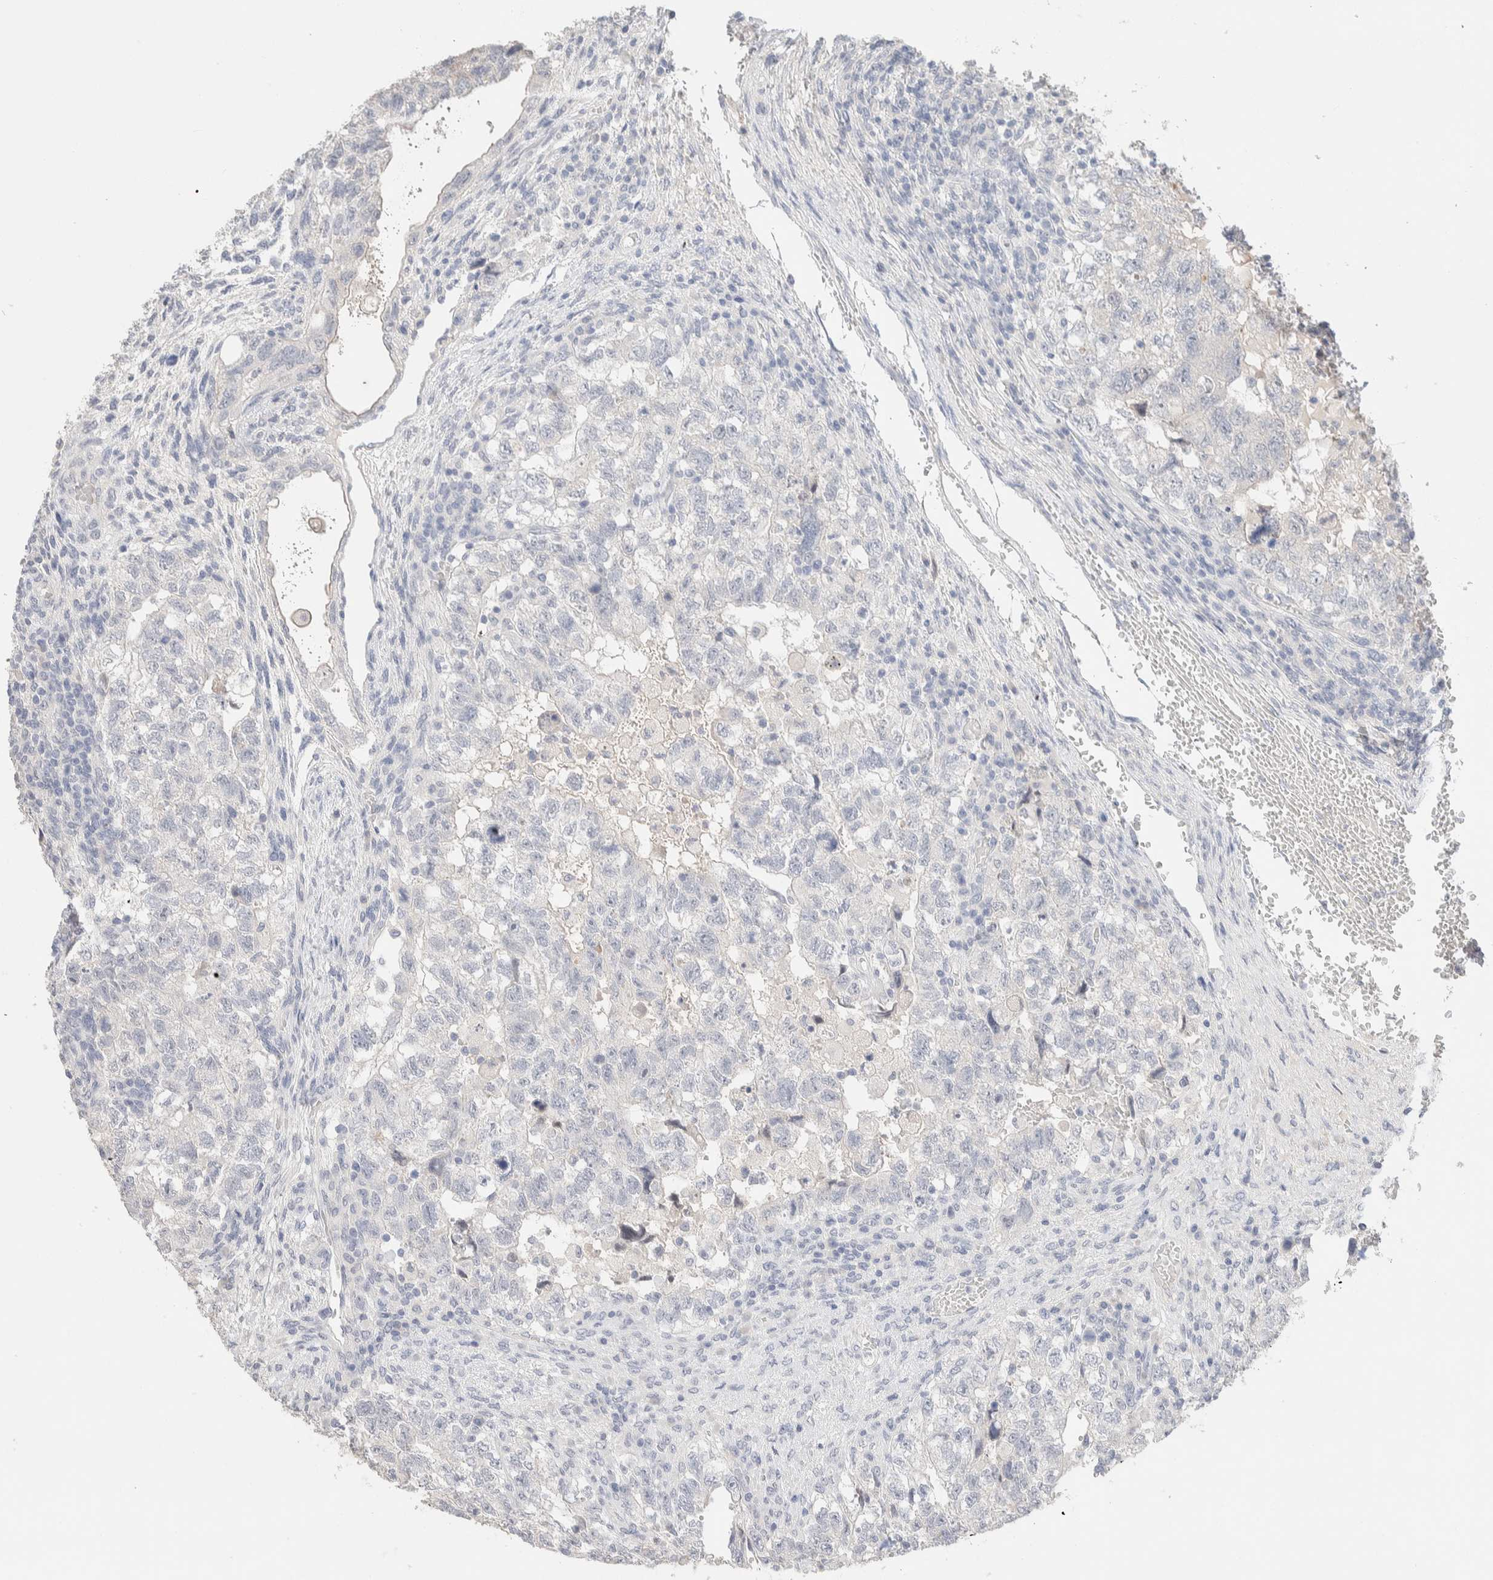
{"staining": {"intensity": "negative", "quantity": "none", "location": "none"}, "tissue": "testis cancer", "cell_type": "Tumor cells", "image_type": "cancer", "snomed": [{"axis": "morphology", "description": "Carcinoma, Embryonal, NOS"}, {"axis": "topography", "description": "Testis"}], "caption": "IHC histopathology image of neoplastic tissue: testis cancer stained with DAB (3,3'-diaminobenzidine) displays no significant protein positivity in tumor cells. Brightfield microscopy of immunohistochemistry stained with DAB (brown) and hematoxylin (blue), captured at high magnification.", "gene": "RIDA", "patient": {"sex": "male", "age": 36}}